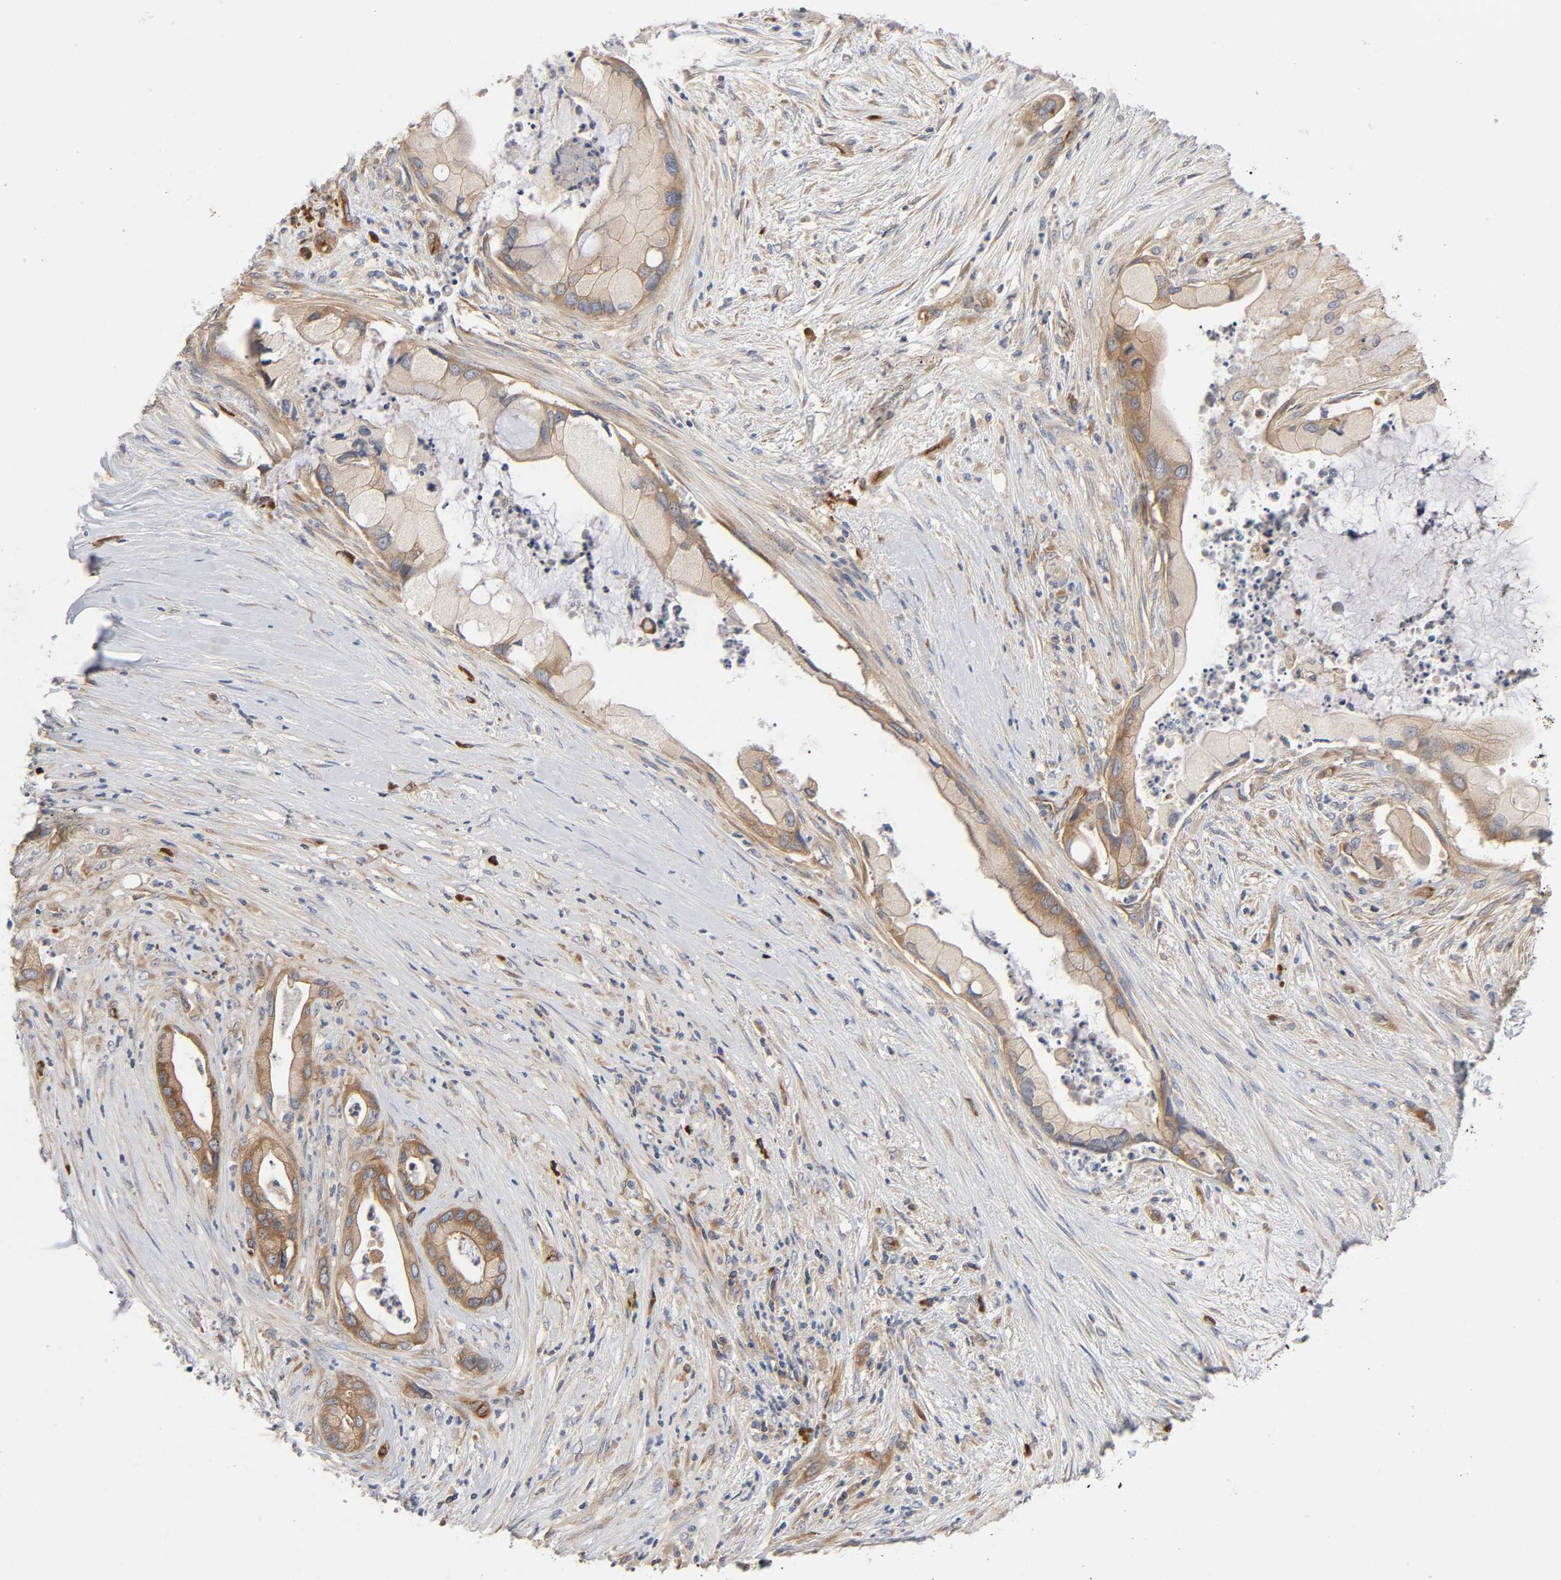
{"staining": {"intensity": "moderate", "quantity": ">75%", "location": "cytoplasmic/membranous"}, "tissue": "pancreatic cancer", "cell_type": "Tumor cells", "image_type": "cancer", "snomed": [{"axis": "morphology", "description": "Adenocarcinoma, NOS"}, {"axis": "topography", "description": "Pancreas"}], "caption": "Immunohistochemistry staining of pancreatic cancer, which displays medium levels of moderate cytoplasmic/membranous expression in approximately >75% of tumor cells indicating moderate cytoplasmic/membranous protein positivity. The staining was performed using DAB (3,3'-diaminobenzidine) (brown) for protein detection and nuclei were counterstained in hematoxylin (blue).", "gene": "SCHIP1", "patient": {"sex": "female", "age": 57}}